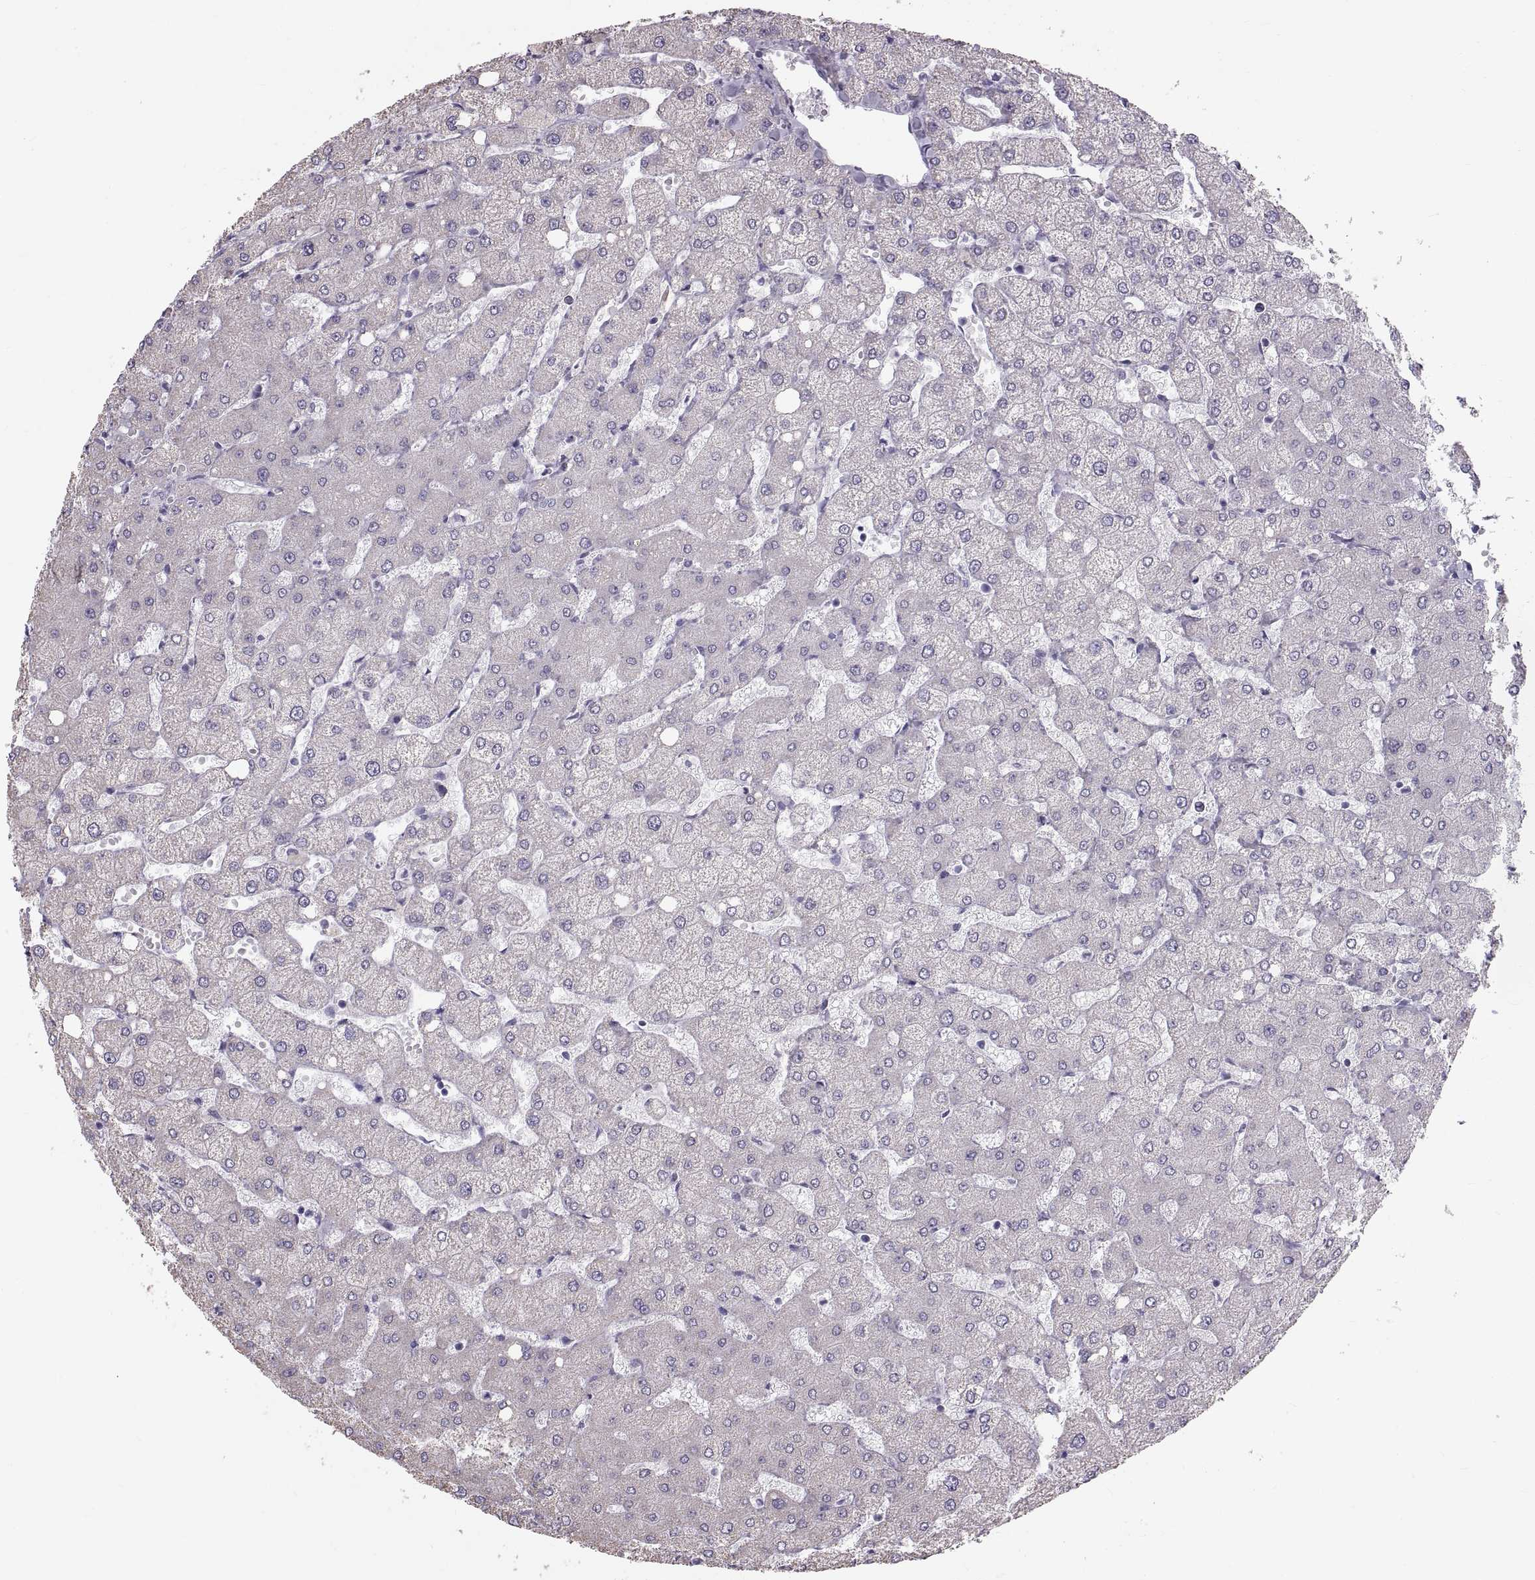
{"staining": {"intensity": "negative", "quantity": "none", "location": "none"}, "tissue": "liver", "cell_type": "Cholangiocytes", "image_type": "normal", "snomed": [{"axis": "morphology", "description": "Normal tissue, NOS"}, {"axis": "topography", "description": "Liver"}], "caption": "Liver was stained to show a protein in brown. There is no significant positivity in cholangiocytes. The staining is performed using DAB (3,3'-diaminobenzidine) brown chromogen with nuclei counter-stained in using hematoxylin.", "gene": "WBP2NL", "patient": {"sex": "female", "age": 54}}